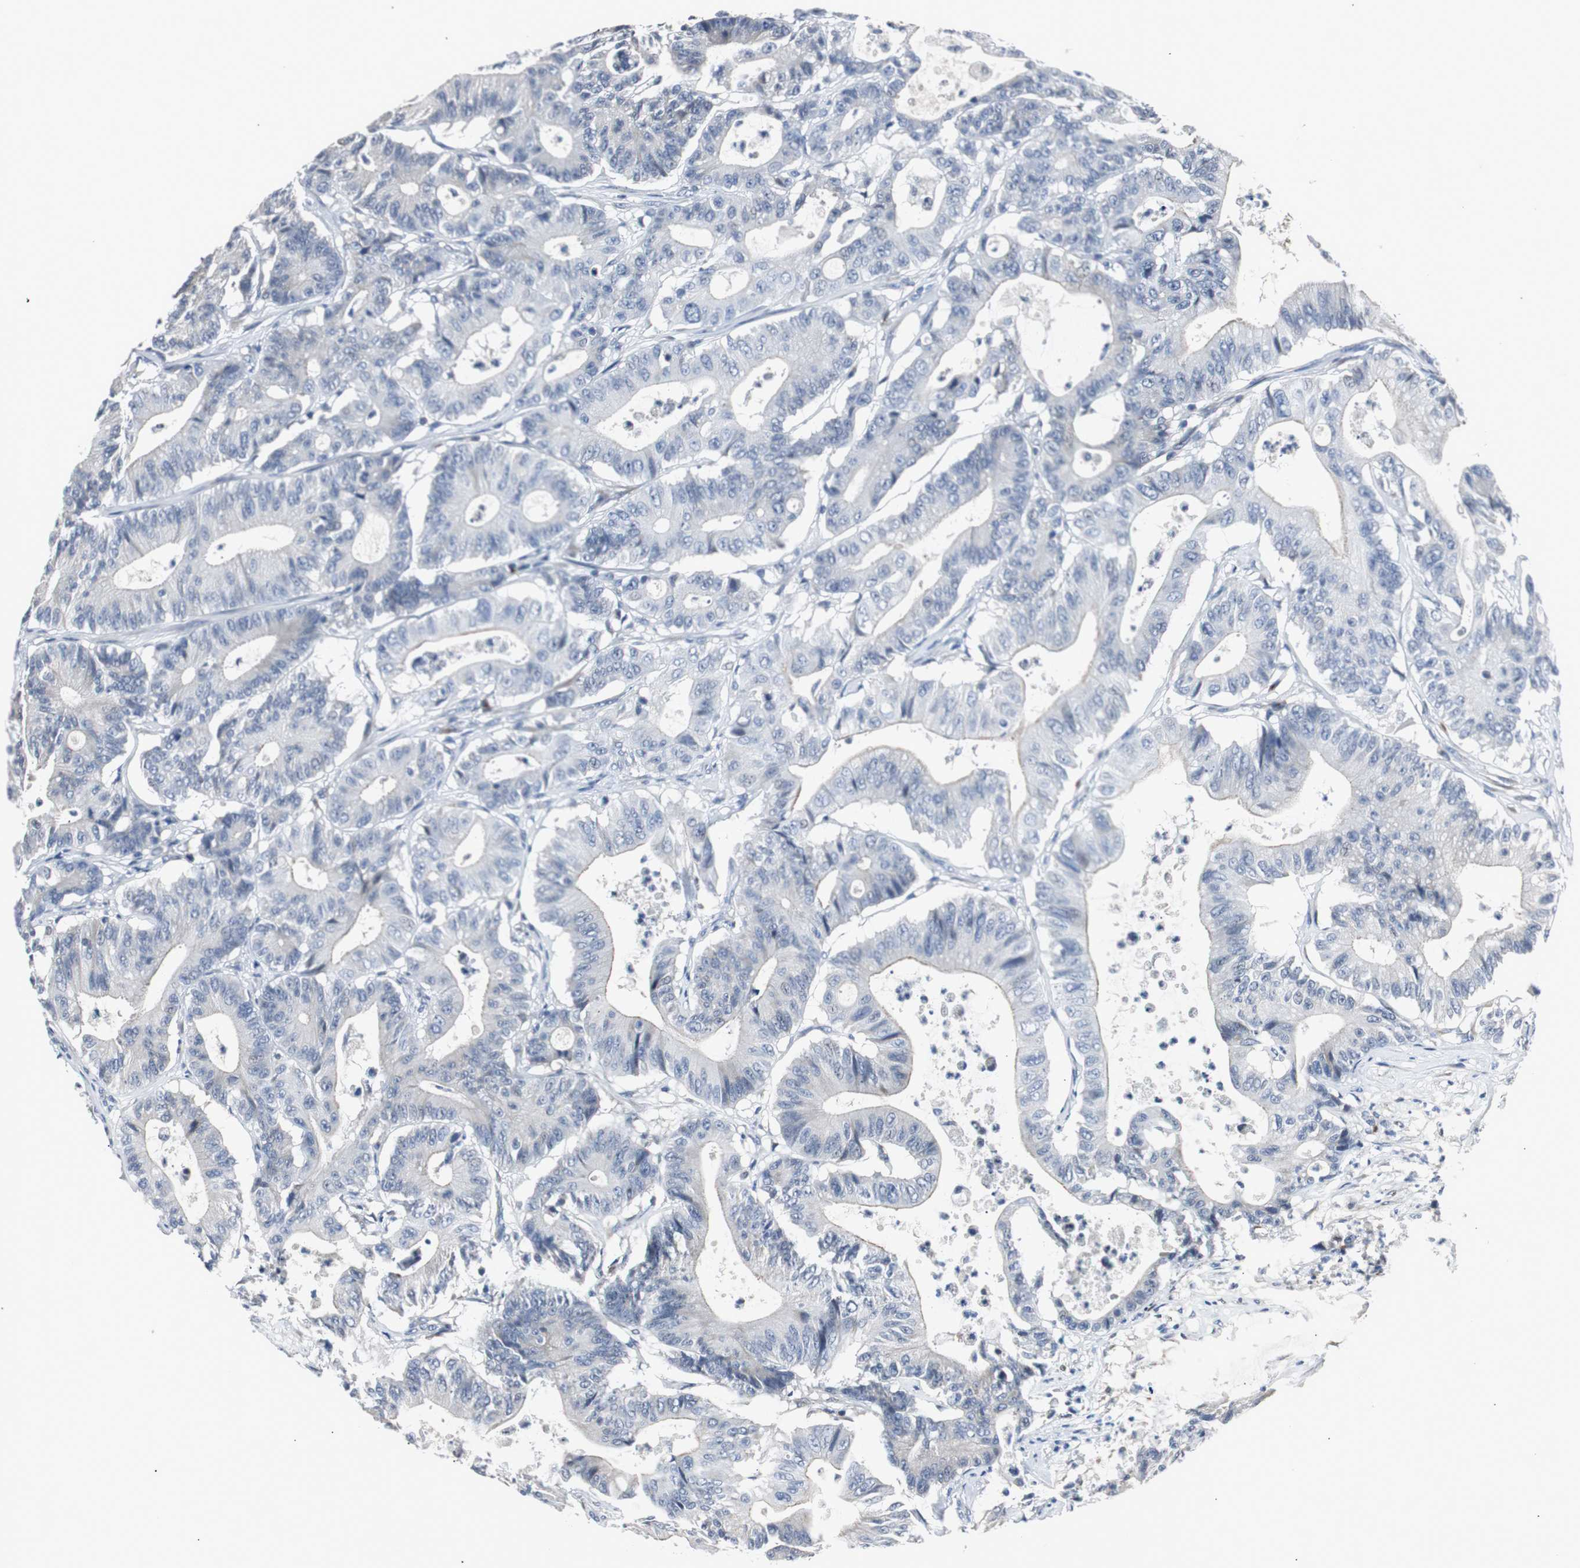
{"staining": {"intensity": "negative", "quantity": "none", "location": "none"}, "tissue": "colorectal cancer", "cell_type": "Tumor cells", "image_type": "cancer", "snomed": [{"axis": "morphology", "description": "Adenocarcinoma, NOS"}, {"axis": "topography", "description": "Colon"}], "caption": "Micrograph shows no significant protein expression in tumor cells of colorectal adenocarcinoma. (Immunohistochemistry (ihc), brightfield microscopy, high magnification).", "gene": "SOX30", "patient": {"sex": "female", "age": 84}}